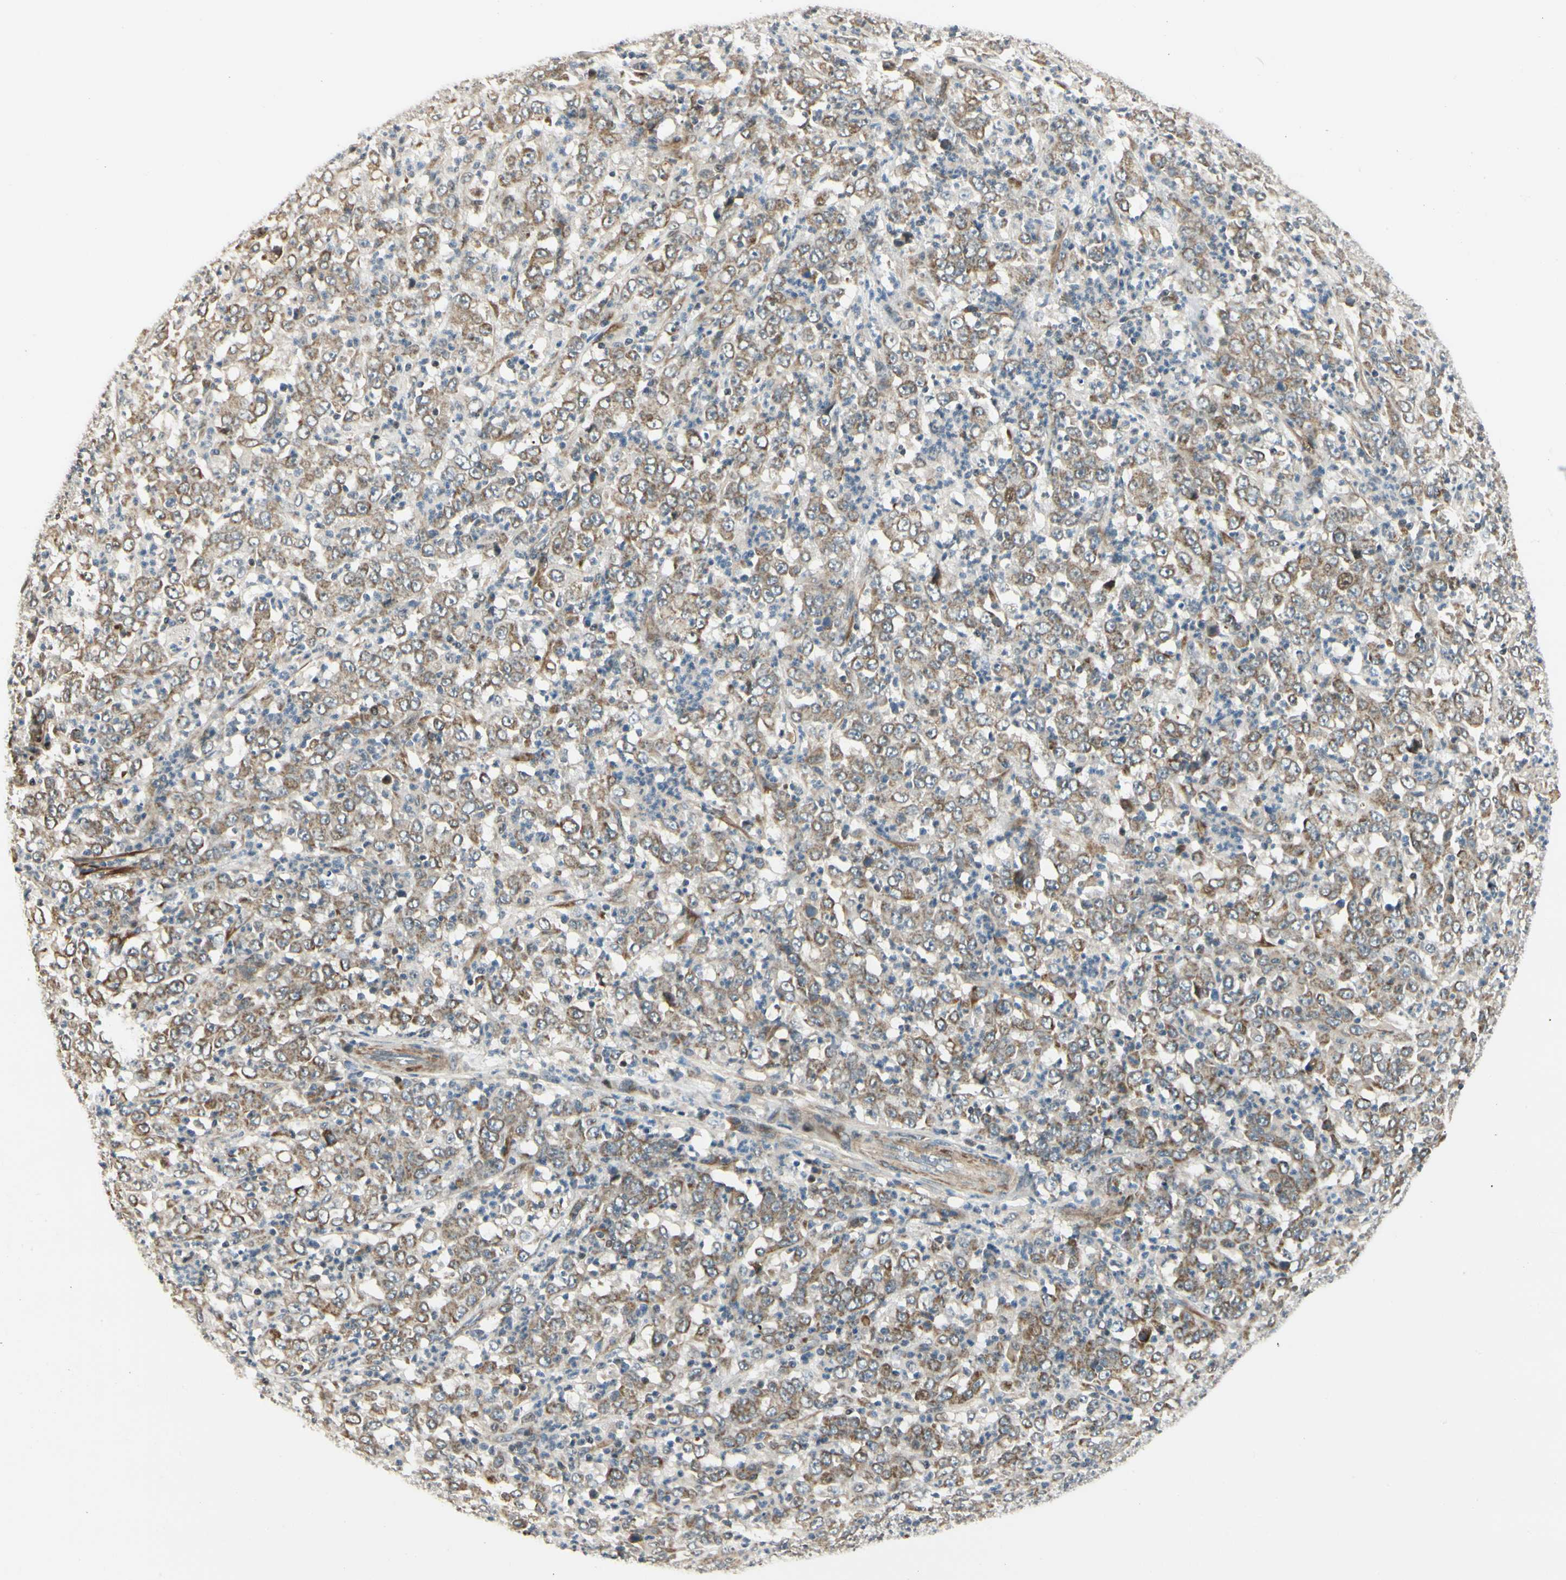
{"staining": {"intensity": "weak", "quantity": ">75%", "location": "cytoplasmic/membranous"}, "tissue": "stomach cancer", "cell_type": "Tumor cells", "image_type": "cancer", "snomed": [{"axis": "morphology", "description": "Adenocarcinoma, NOS"}, {"axis": "topography", "description": "Stomach, lower"}], "caption": "Protein expression analysis of adenocarcinoma (stomach) displays weak cytoplasmic/membranous positivity in about >75% of tumor cells. The staining was performed using DAB (3,3'-diaminobenzidine) to visualize the protein expression in brown, while the nuclei were stained in blue with hematoxylin (Magnification: 20x).", "gene": "P4HA3", "patient": {"sex": "female", "age": 71}}